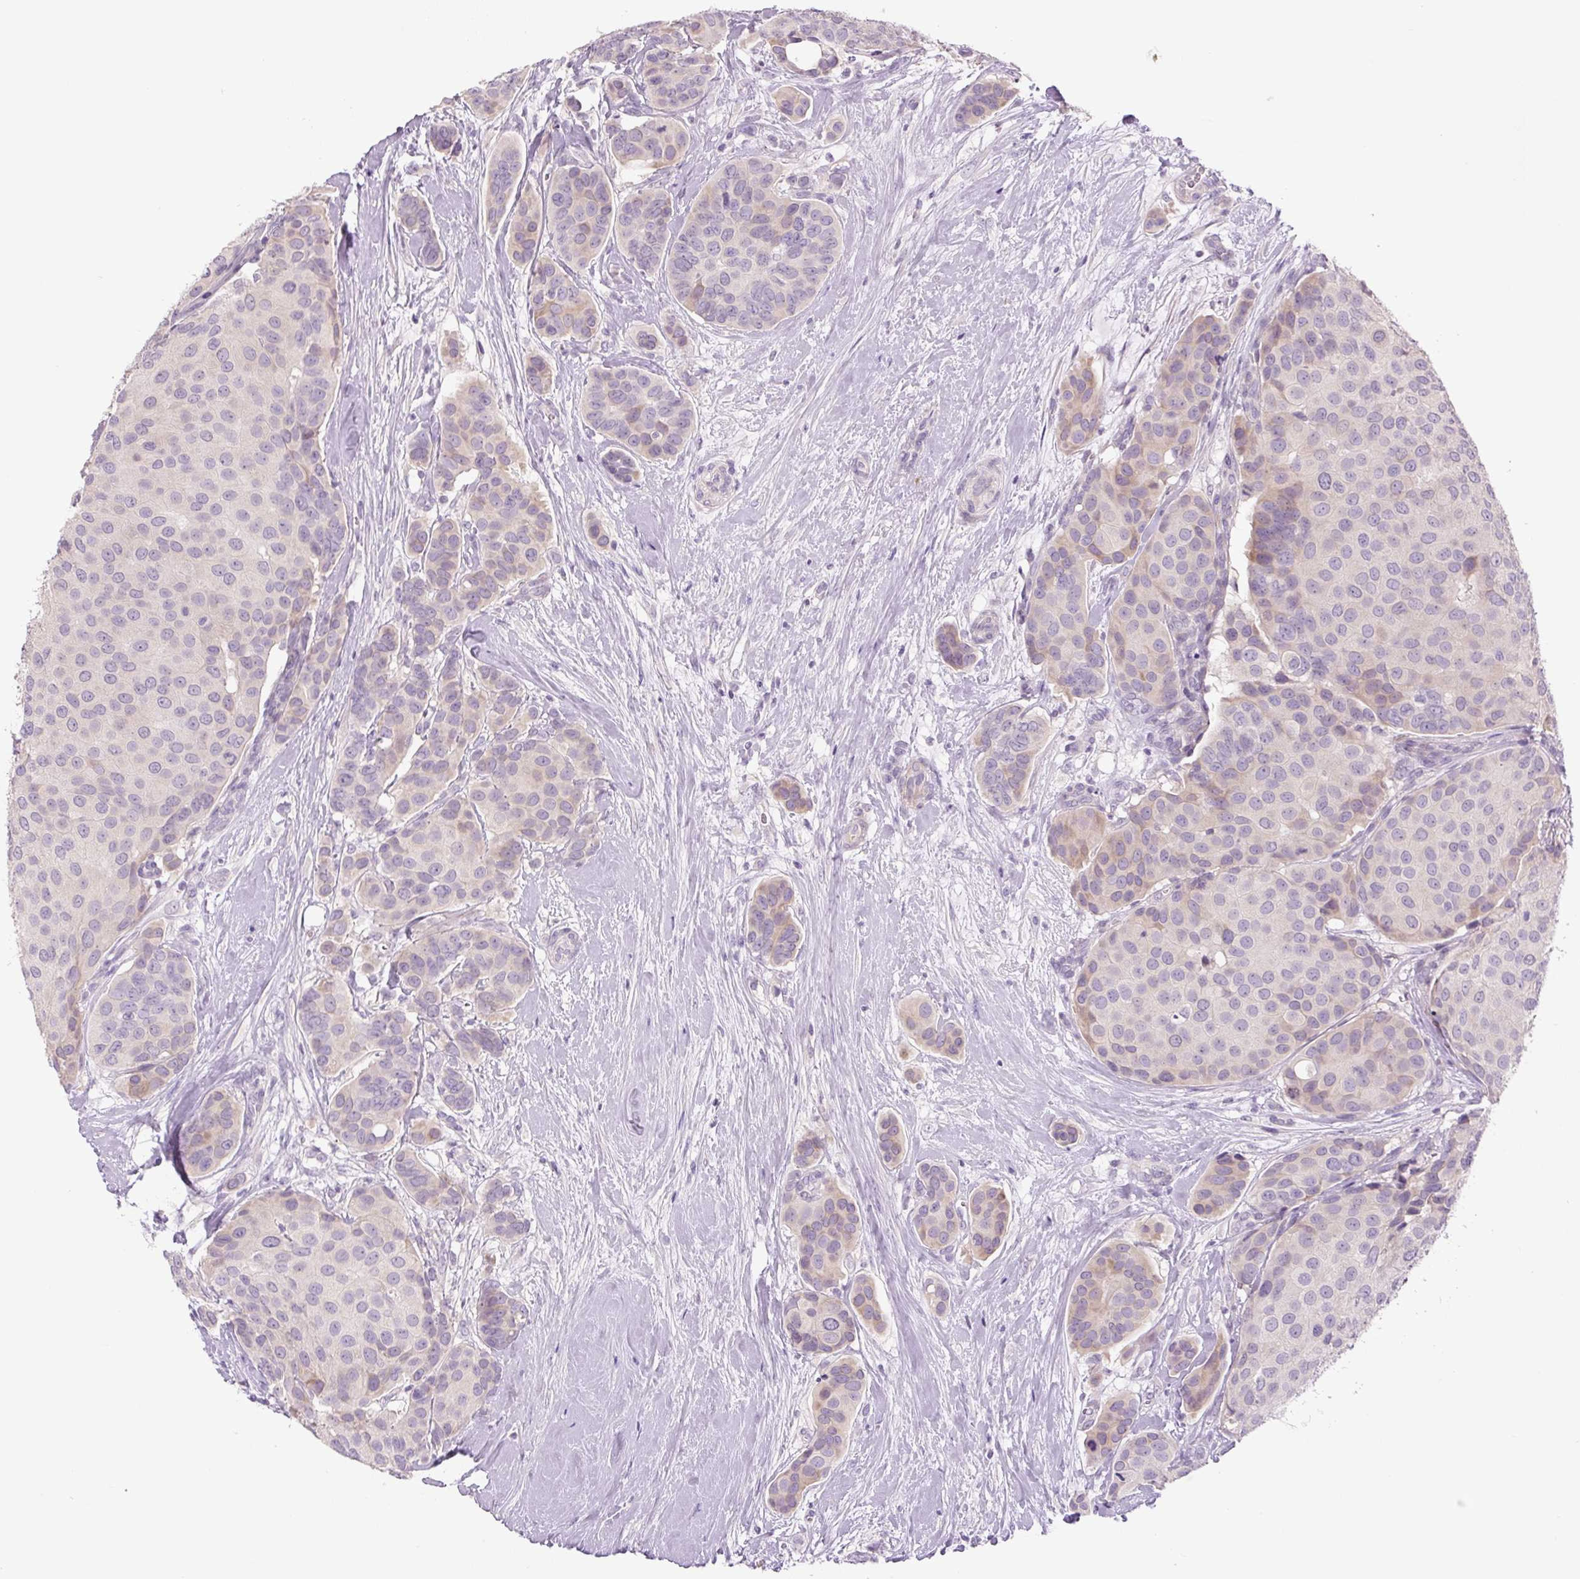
{"staining": {"intensity": "weak", "quantity": "<25%", "location": "cytoplasmic/membranous"}, "tissue": "breast cancer", "cell_type": "Tumor cells", "image_type": "cancer", "snomed": [{"axis": "morphology", "description": "Duct carcinoma"}, {"axis": "topography", "description": "Breast"}], "caption": "The immunohistochemistry (IHC) photomicrograph has no significant expression in tumor cells of breast cancer tissue.", "gene": "TMEM100", "patient": {"sex": "female", "age": 70}}